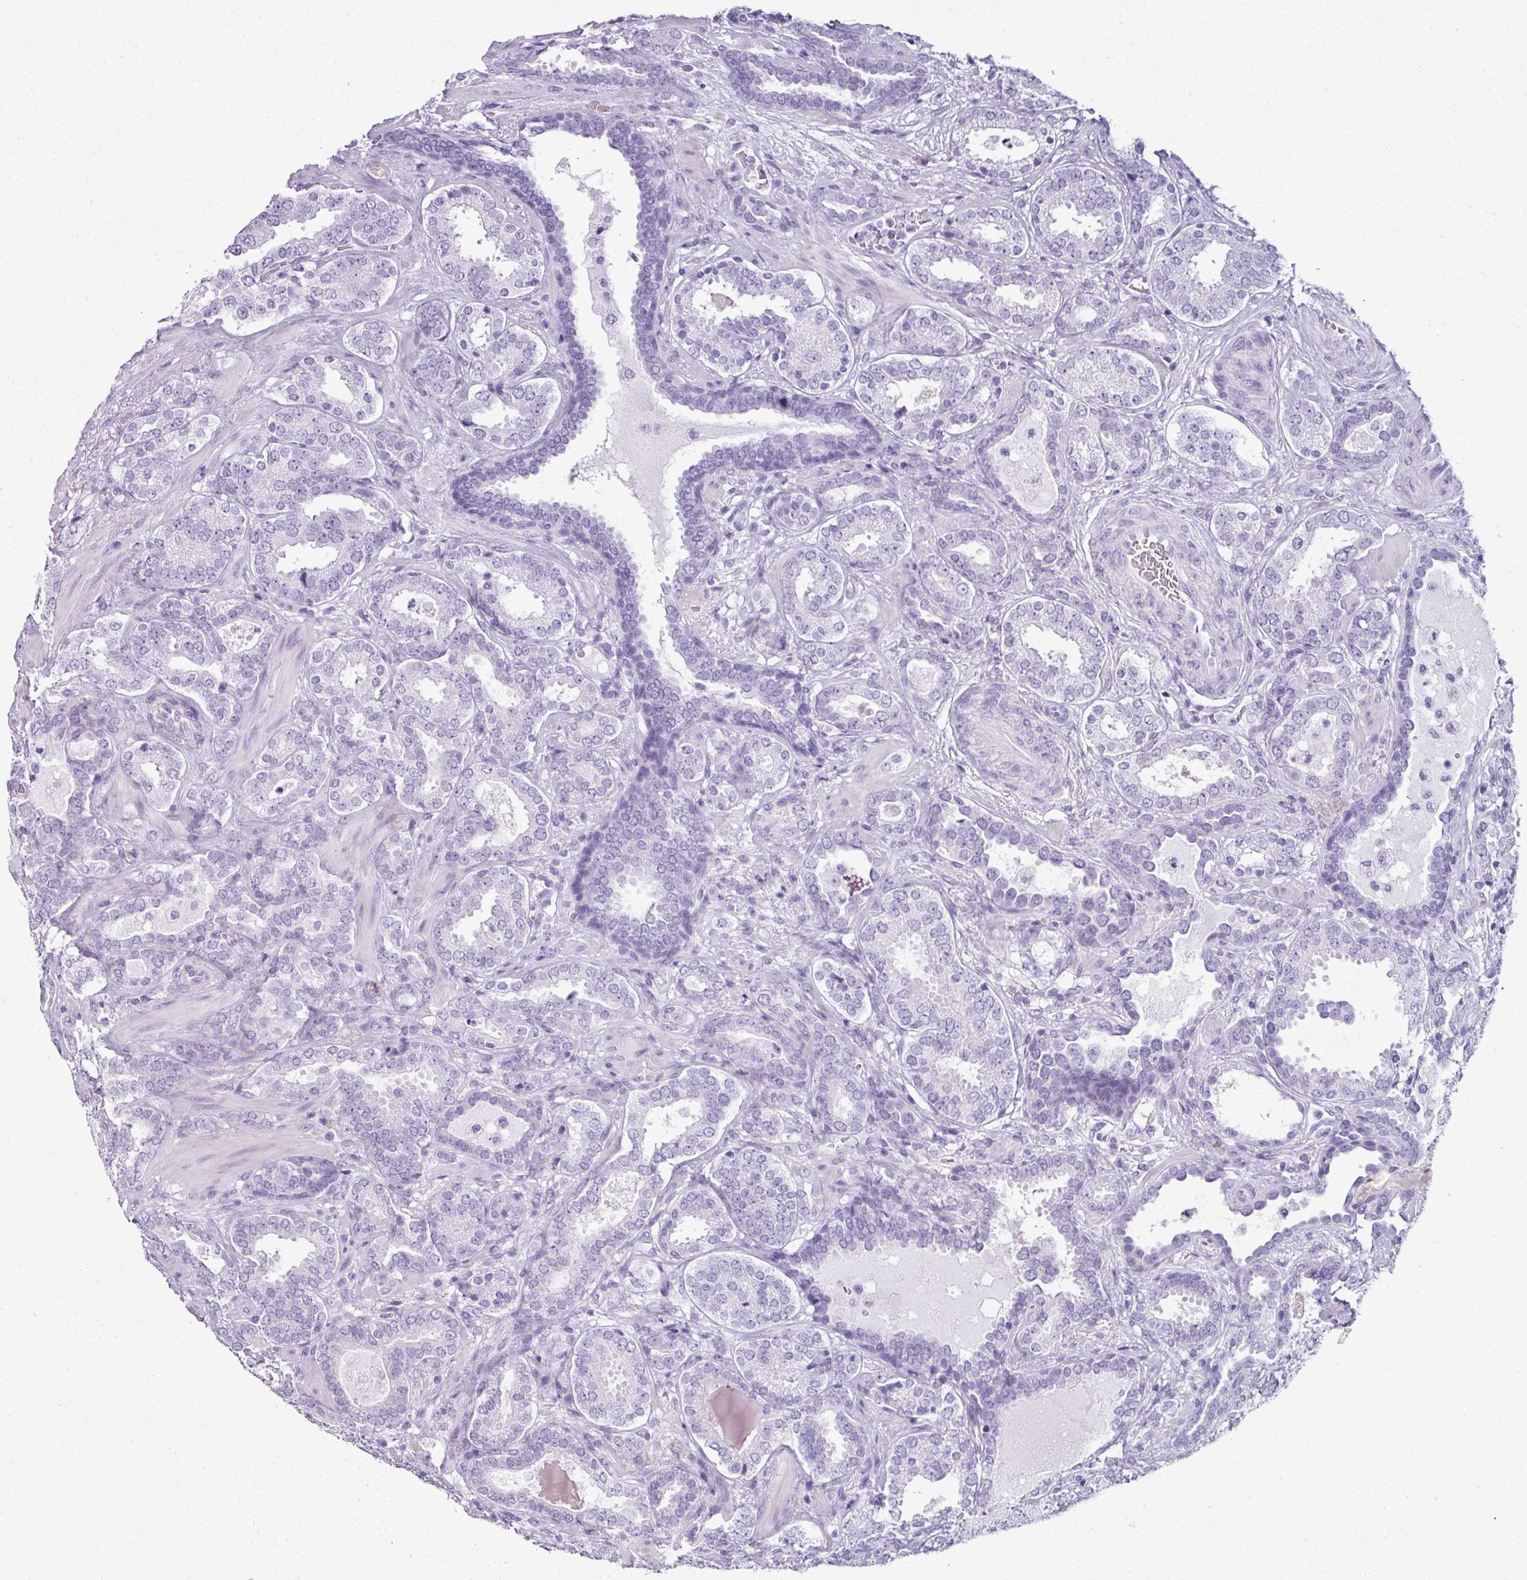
{"staining": {"intensity": "negative", "quantity": "none", "location": "none"}, "tissue": "prostate cancer", "cell_type": "Tumor cells", "image_type": "cancer", "snomed": [{"axis": "morphology", "description": "Adenocarcinoma, High grade"}, {"axis": "topography", "description": "Prostate"}], "caption": "DAB immunohistochemical staining of prostate cancer displays no significant positivity in tumor cells.", "gene": "SCT", "patient": {"sex": "male", "age": 65}}